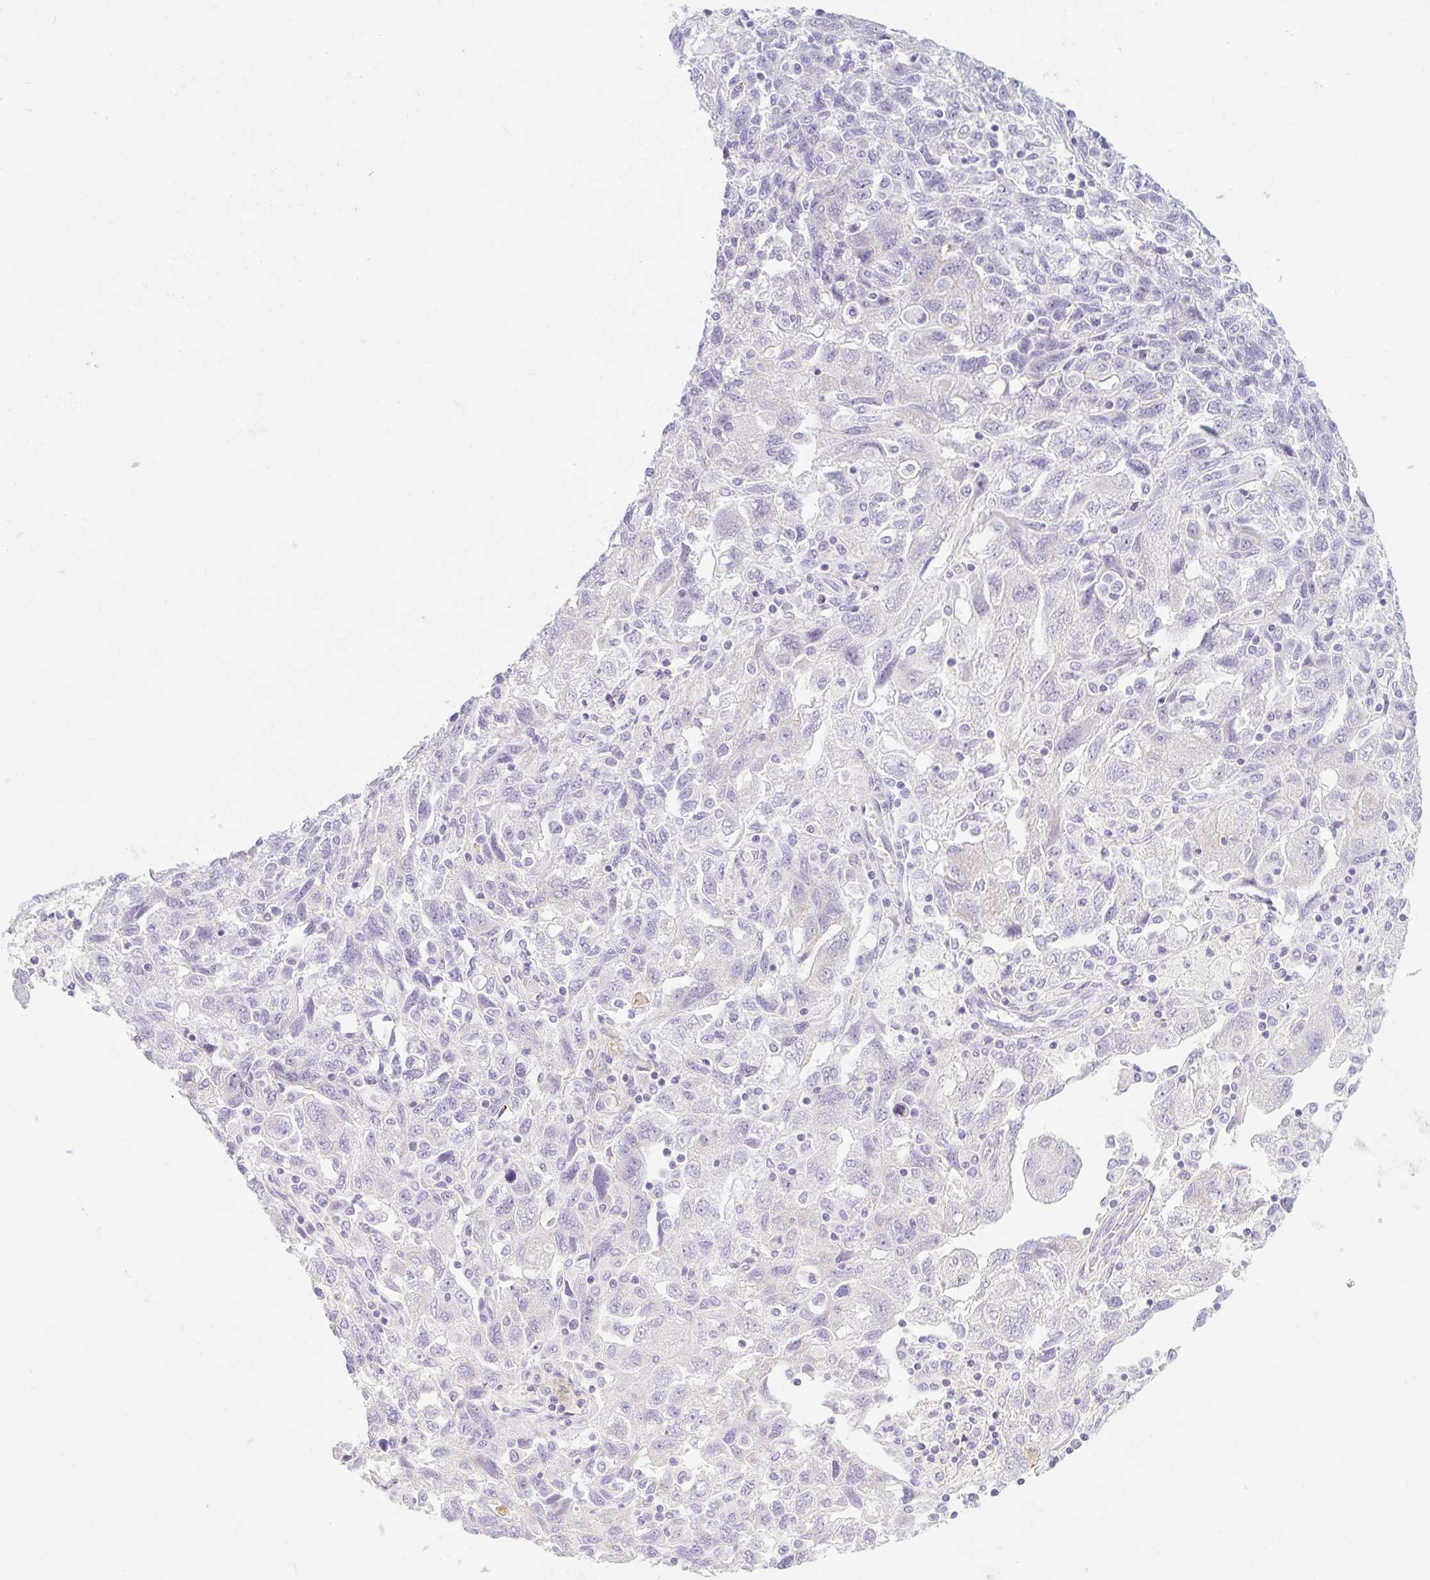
{"staining": {"intensity": "negative", "quantity": "none", "location": "none"}, "tissue": "ovarian cancer", "cell_type": "Tumor cells", "image_type": "cancer", "snomed": [{"axis": "morphology", "description": "Carcinoma, NOS"}, {"axis": "morphology", "description": "Cystadenocarcinoma, serous, NOS"}, {"axis": "topography", "description": "Ovary"}], "caption": "Tumor cells are negative for protein expression in human ovarian cancer. Nuclei are stained in blue.", "gene": "LYVE1", "patient": {"sex": "female", "age": 69}}